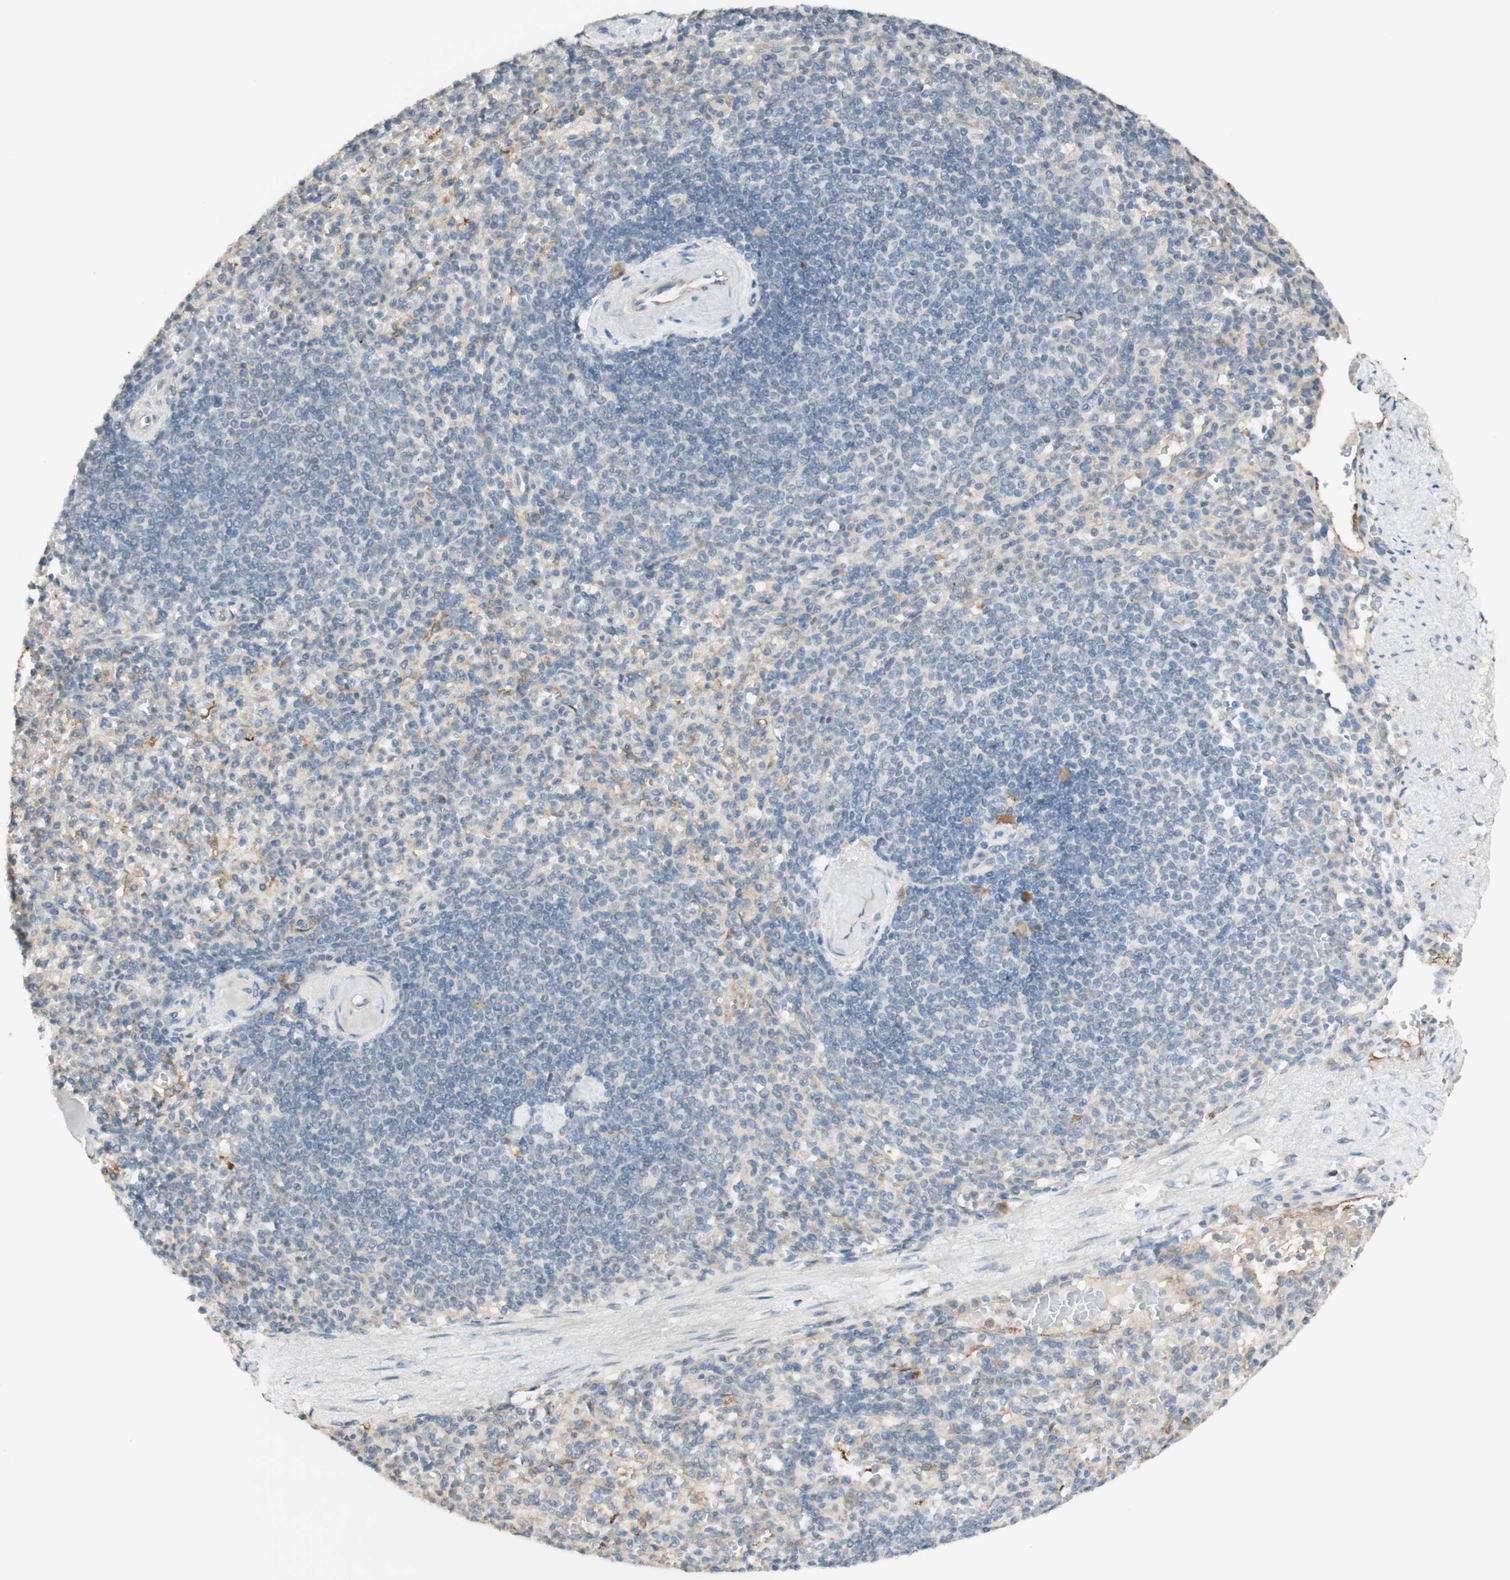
{"staining": {"intensity": "weak", "quantity": "<25%", "location": "cytoplasmic/membranous"}, "tissue": "spleen", "cell_type": "Cells in red pulp", "image_type": "normal", "snomed": [{"axis": "morphology", "description": "Normal tissue, NOS"}, {"axis": "topography", "description": "Spleen"}], "caption": "High magnification brightfield microscopy of unremarkable spleen stained with DAB (brown) and counterstained with hematoxylin (blue): cells in red pulp show no significant positivity.", "gene": "CLCN2", "patient": {"sex": "female", "age": 74}}